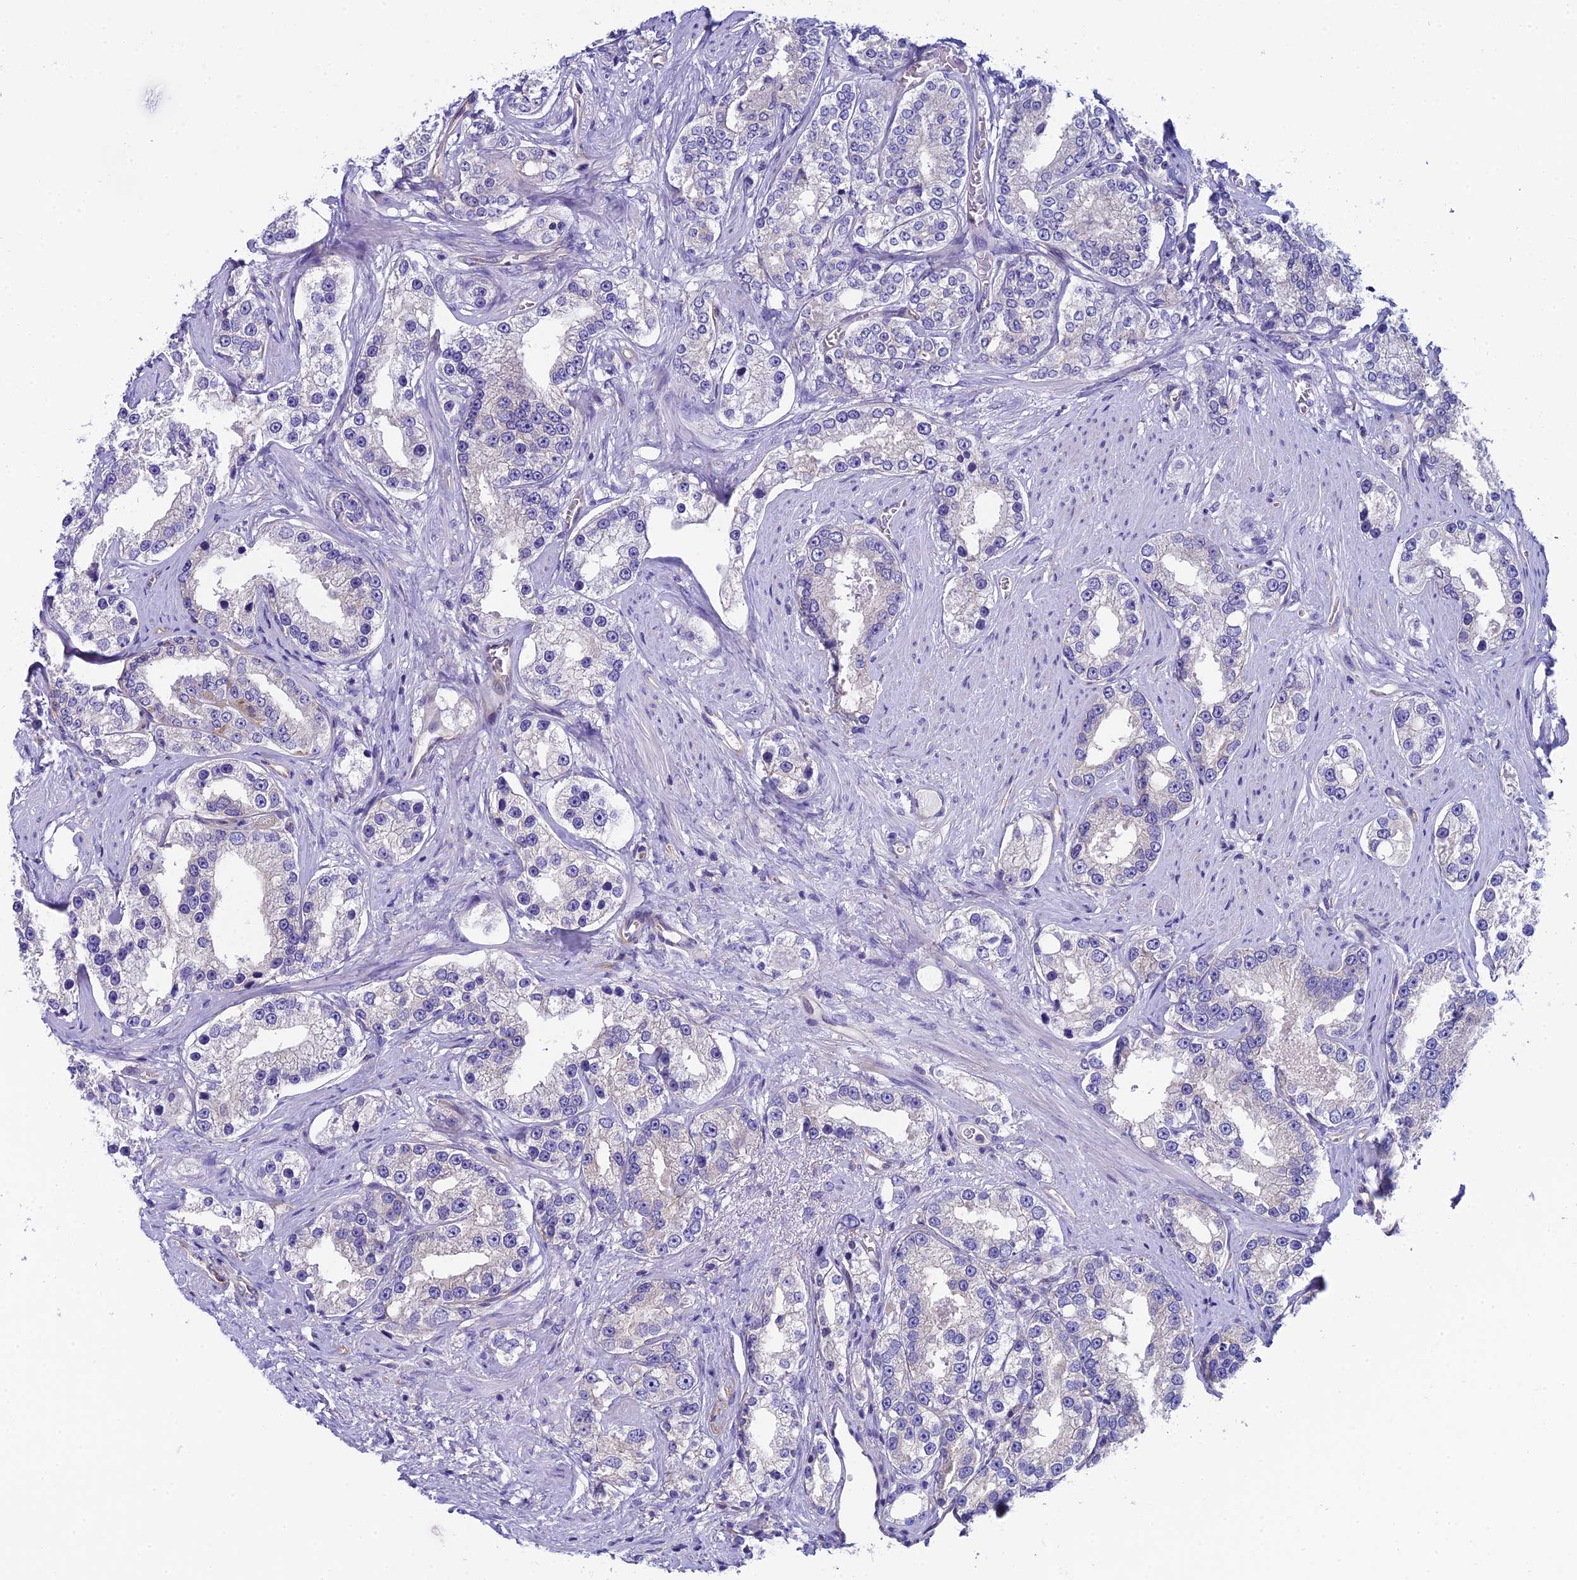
{"staining": {"intensity": "negative", "quantity": "none", "location": "none"}, "tissue": "prostate cancer", "cell_type": "Tumor cells", "image_type": "cancer", "snomed": [{"axis": "morphology", "description": "Normal tissue, NOS"}, {"axis": "morphology", "description": "Adenocarcinoma, High grade"}, {"axis": "topography", "description": "Prostate"}], "caption": "Tumor cells are negative for brown protein staining in prostate cancer (high-grade adenocarcinoma).", "gene": "PPFIA3", "patient": {"sex": "male", "age": 83}}